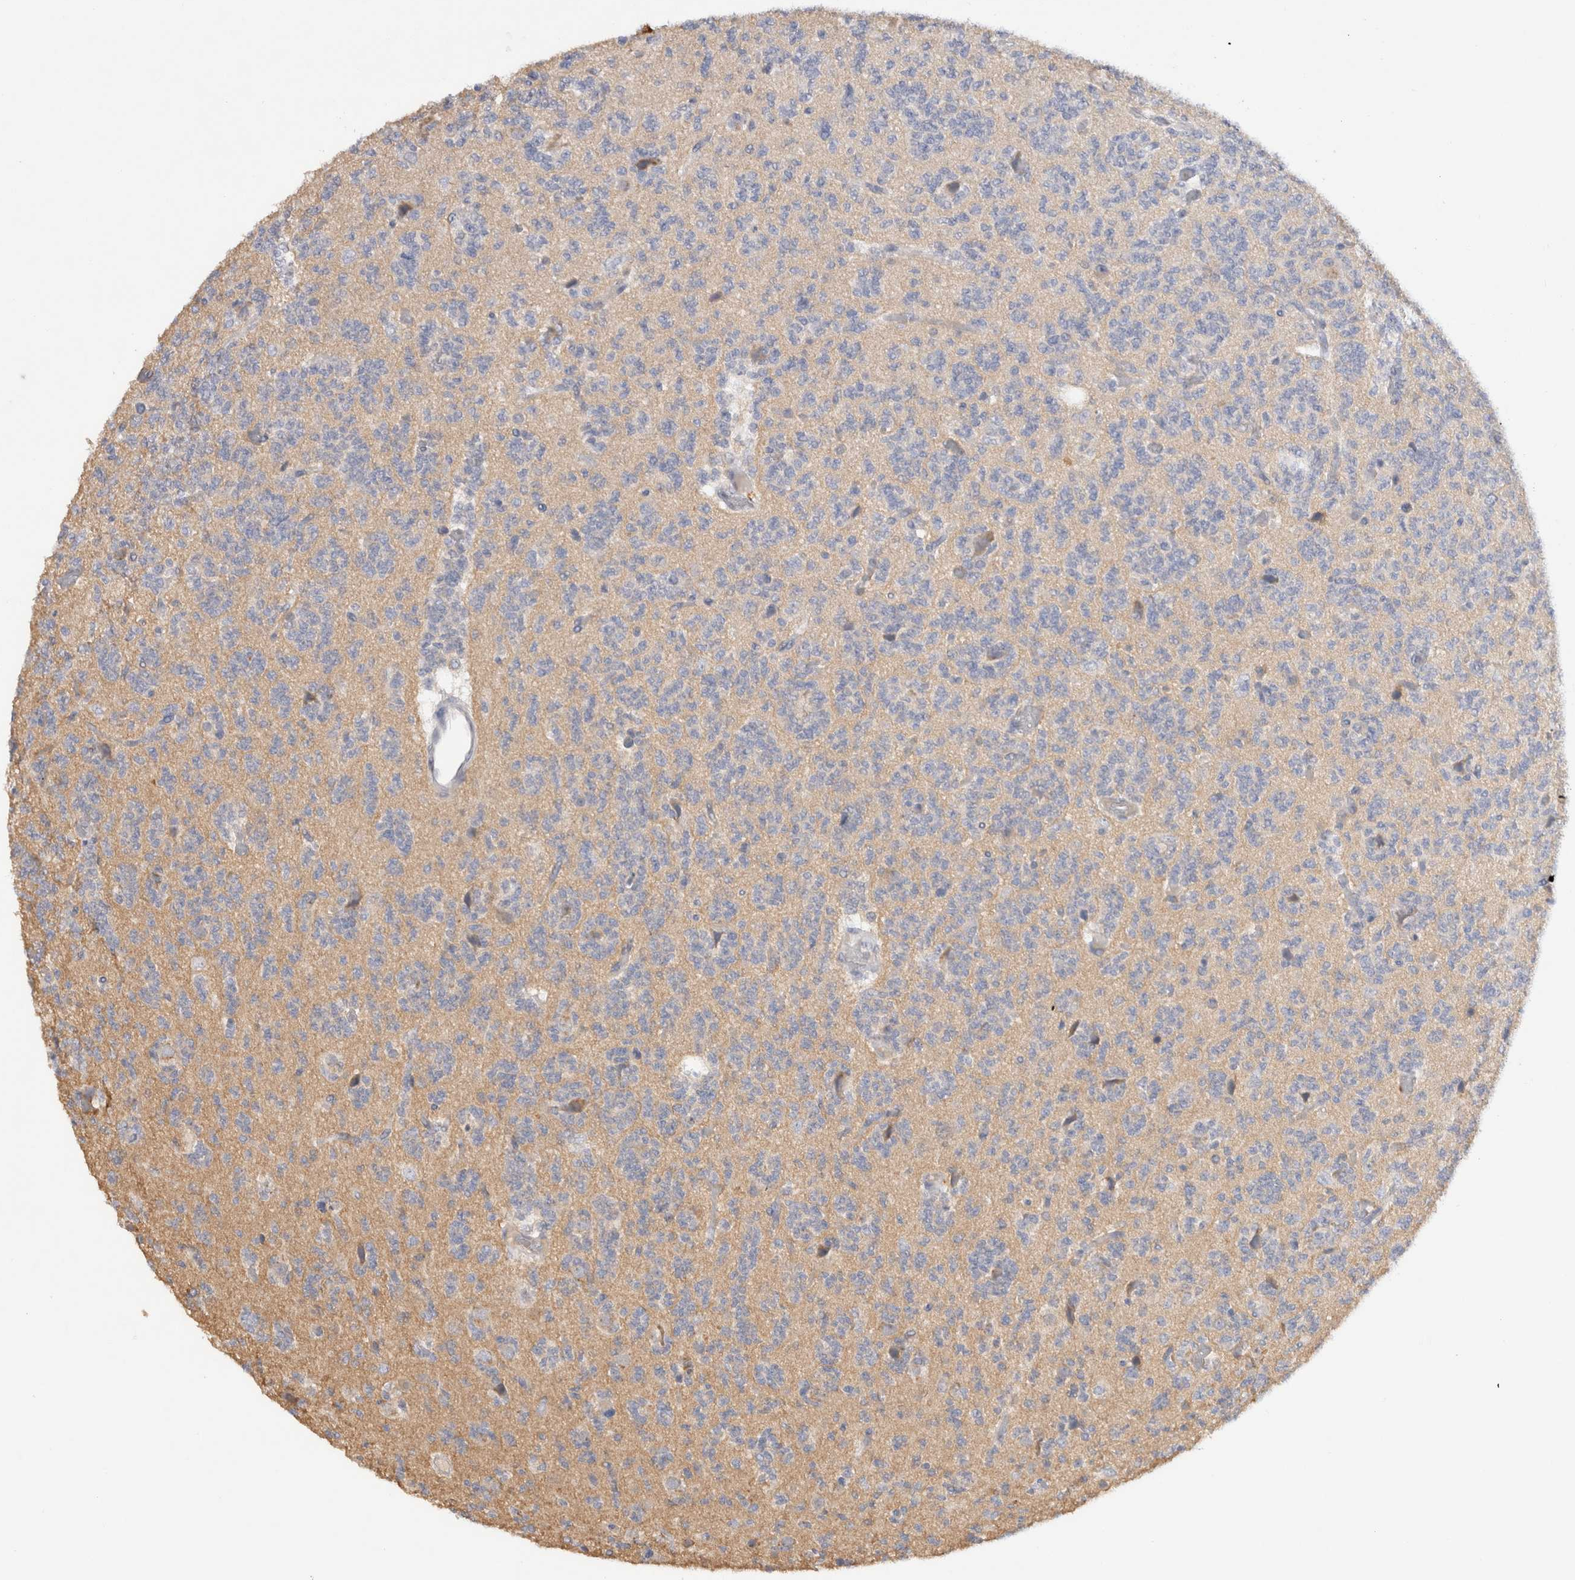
{"staining": {"intensity": "negative", "quantity": "none", "location": "none"}, "tissue": "glioma", "cell_type": "Tumor cells", "image_type": "cancer", "snomed": [{"axis": "morphology", "description": "Glioma, malignant, Low grade"}, {"axis": "topography", "description": "Brain"}], "caption": "A micrograph of human glioma is negative for staining in tumor cells. The staining was performed using DAB to visualize the protein expression in brown, while the nuclei were stained in blue with hematoxylin (Magnification: 20x).", "gene": "GAS1", "patient": {"sex": "male", "age": 38}}